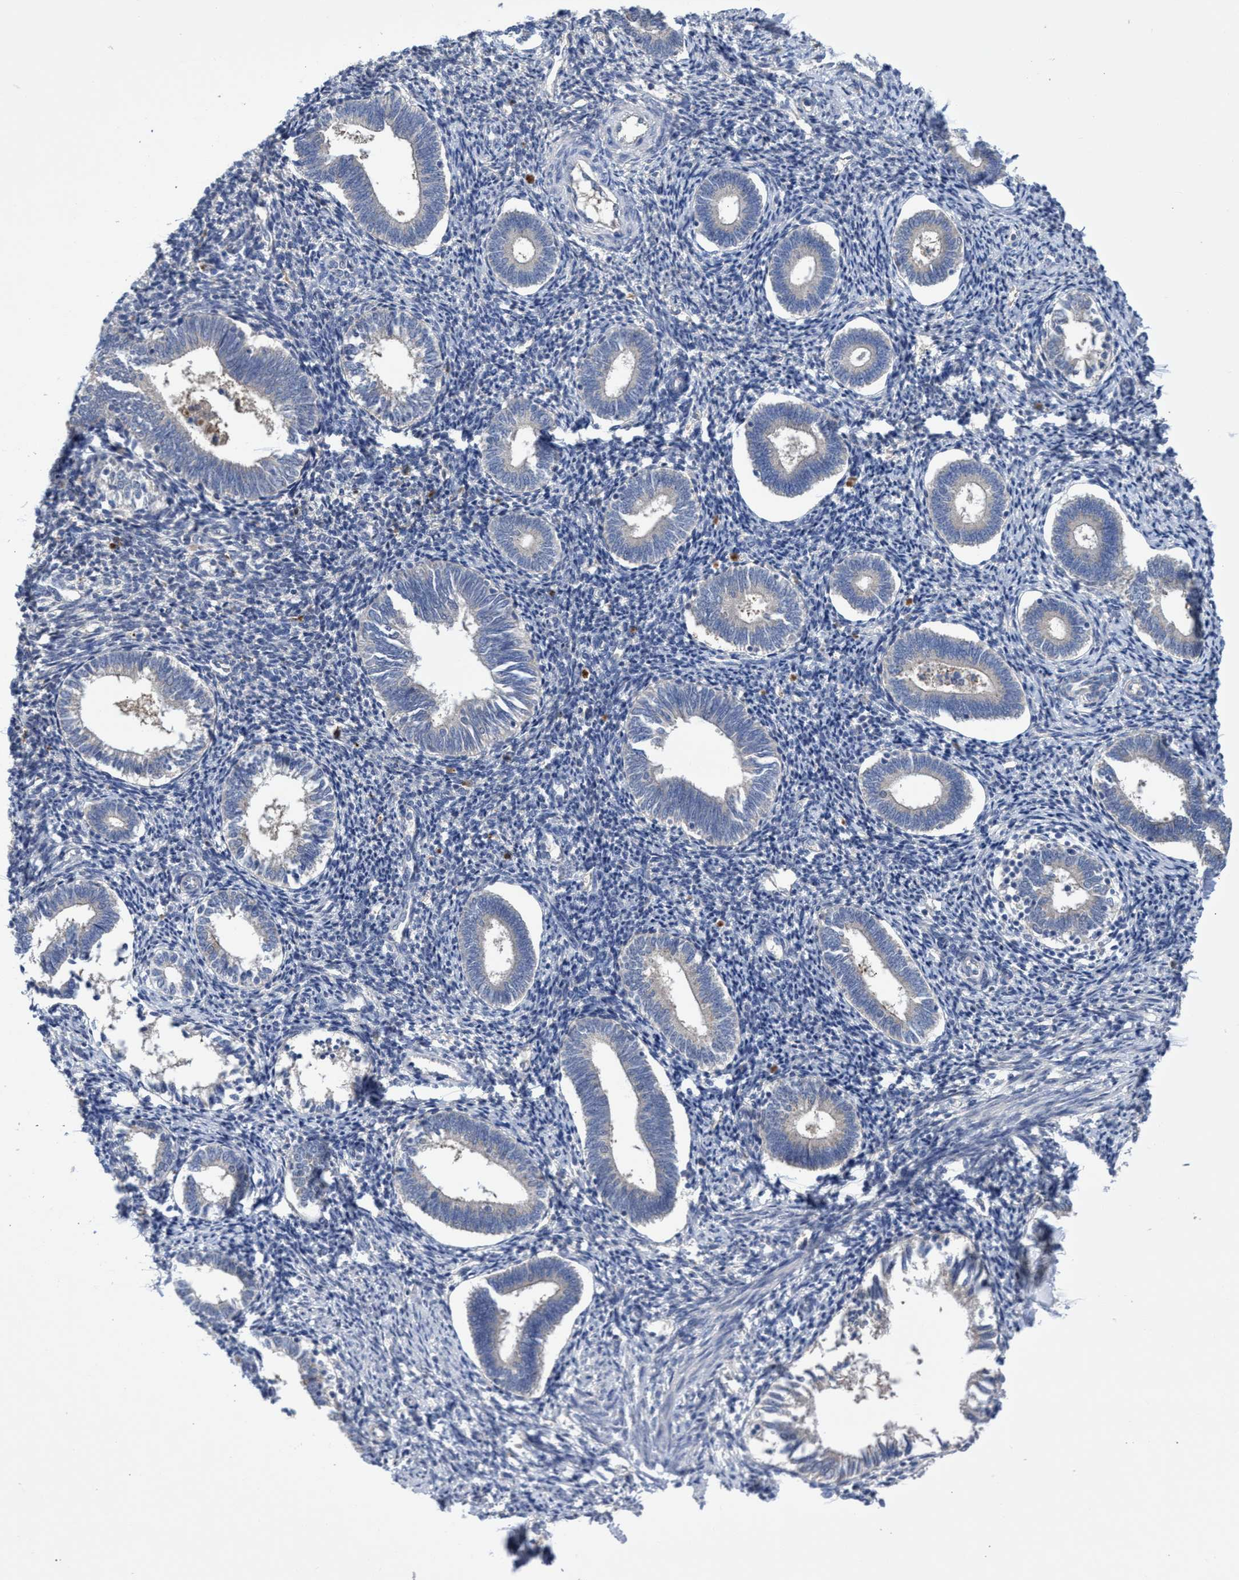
{"staining": {"intensity": "weak", "quantity": "<25%", "location": "cytoplasmic/membranous"}, "tissue": "endometrium", "cell_type": "Cells in endometrial stroma", "image_type": "normal", "snomed": [{"axis": "morphology", "description": "Normal tissue, NOS"}, {"axis": "topography", "description": "Endometrium"}], "caption": "This micrograph is of unremarkable endometrium stained with immunohistochemistry to label a protein in brown with the nuclei are counter-stained blue. There is no expression in cells in endometrial stroma. (DAB immunohistochemistry, high magnification).", "gene": "SVEP1", "patient": {"sex": "female", "age": 41}}